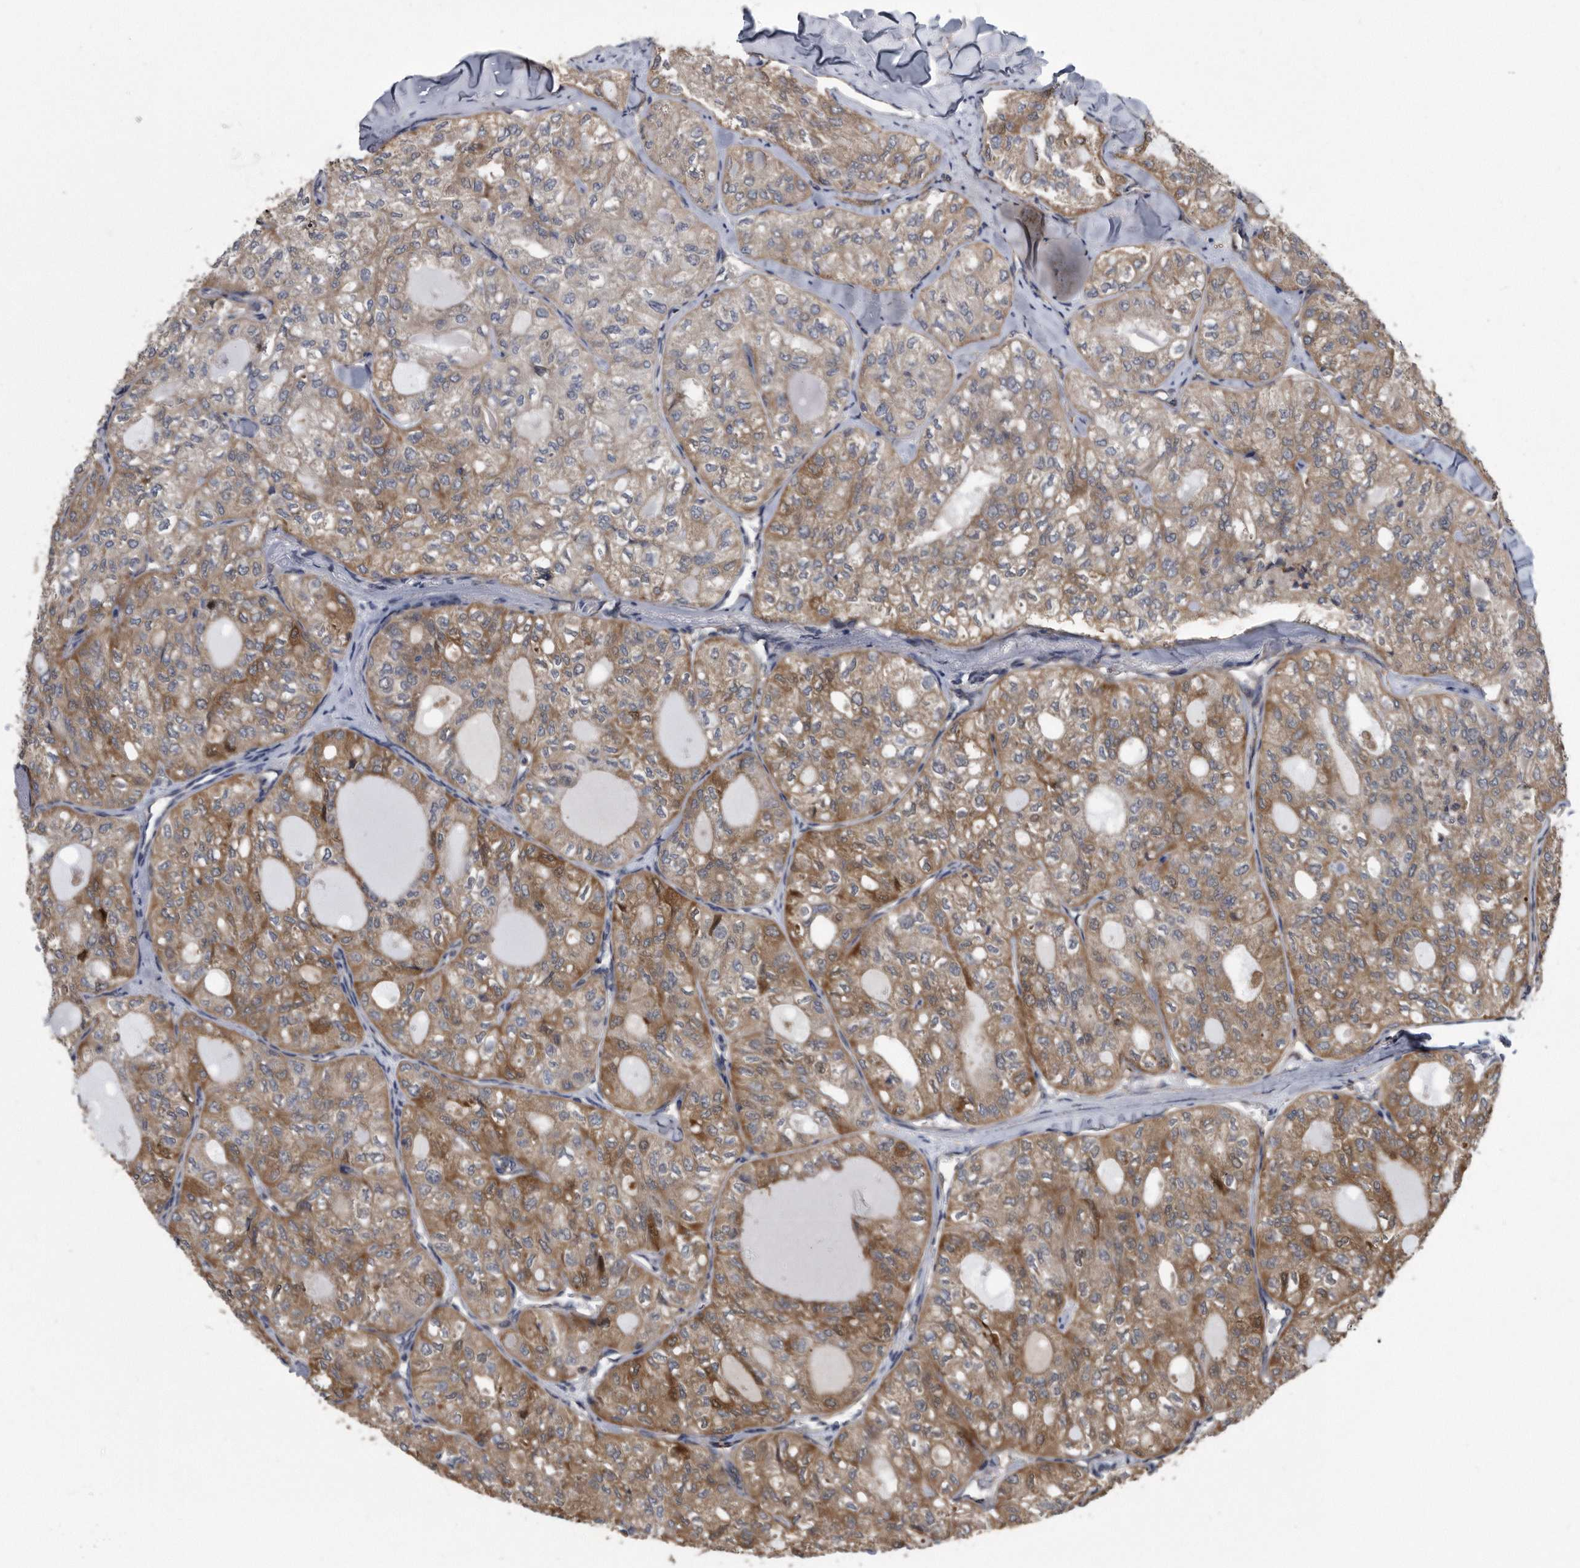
{"staining": {"intensity": "moderate", "quantity": ">75%", "location": "cytoplasmic/membranous"}, "tissue": "thyroid cancer", "cell_type": "Tumor cells", "image_type": "cancer", "snomed": [{"axis": "morphology", "description": "Follicular adenoma carcinoma, NOS"}, {"axis": "topography", "description": "Thyroid gland"}], "caption": "The photomicrograph demonstrates staining of thyroid follicular adenoma carcinoma, revealing moderate cytoplasmic/membranous protein expression (brown color) within tumor cells.", "gene": "ARMCX1", "patient": {"sex": "male", "age": 75}}